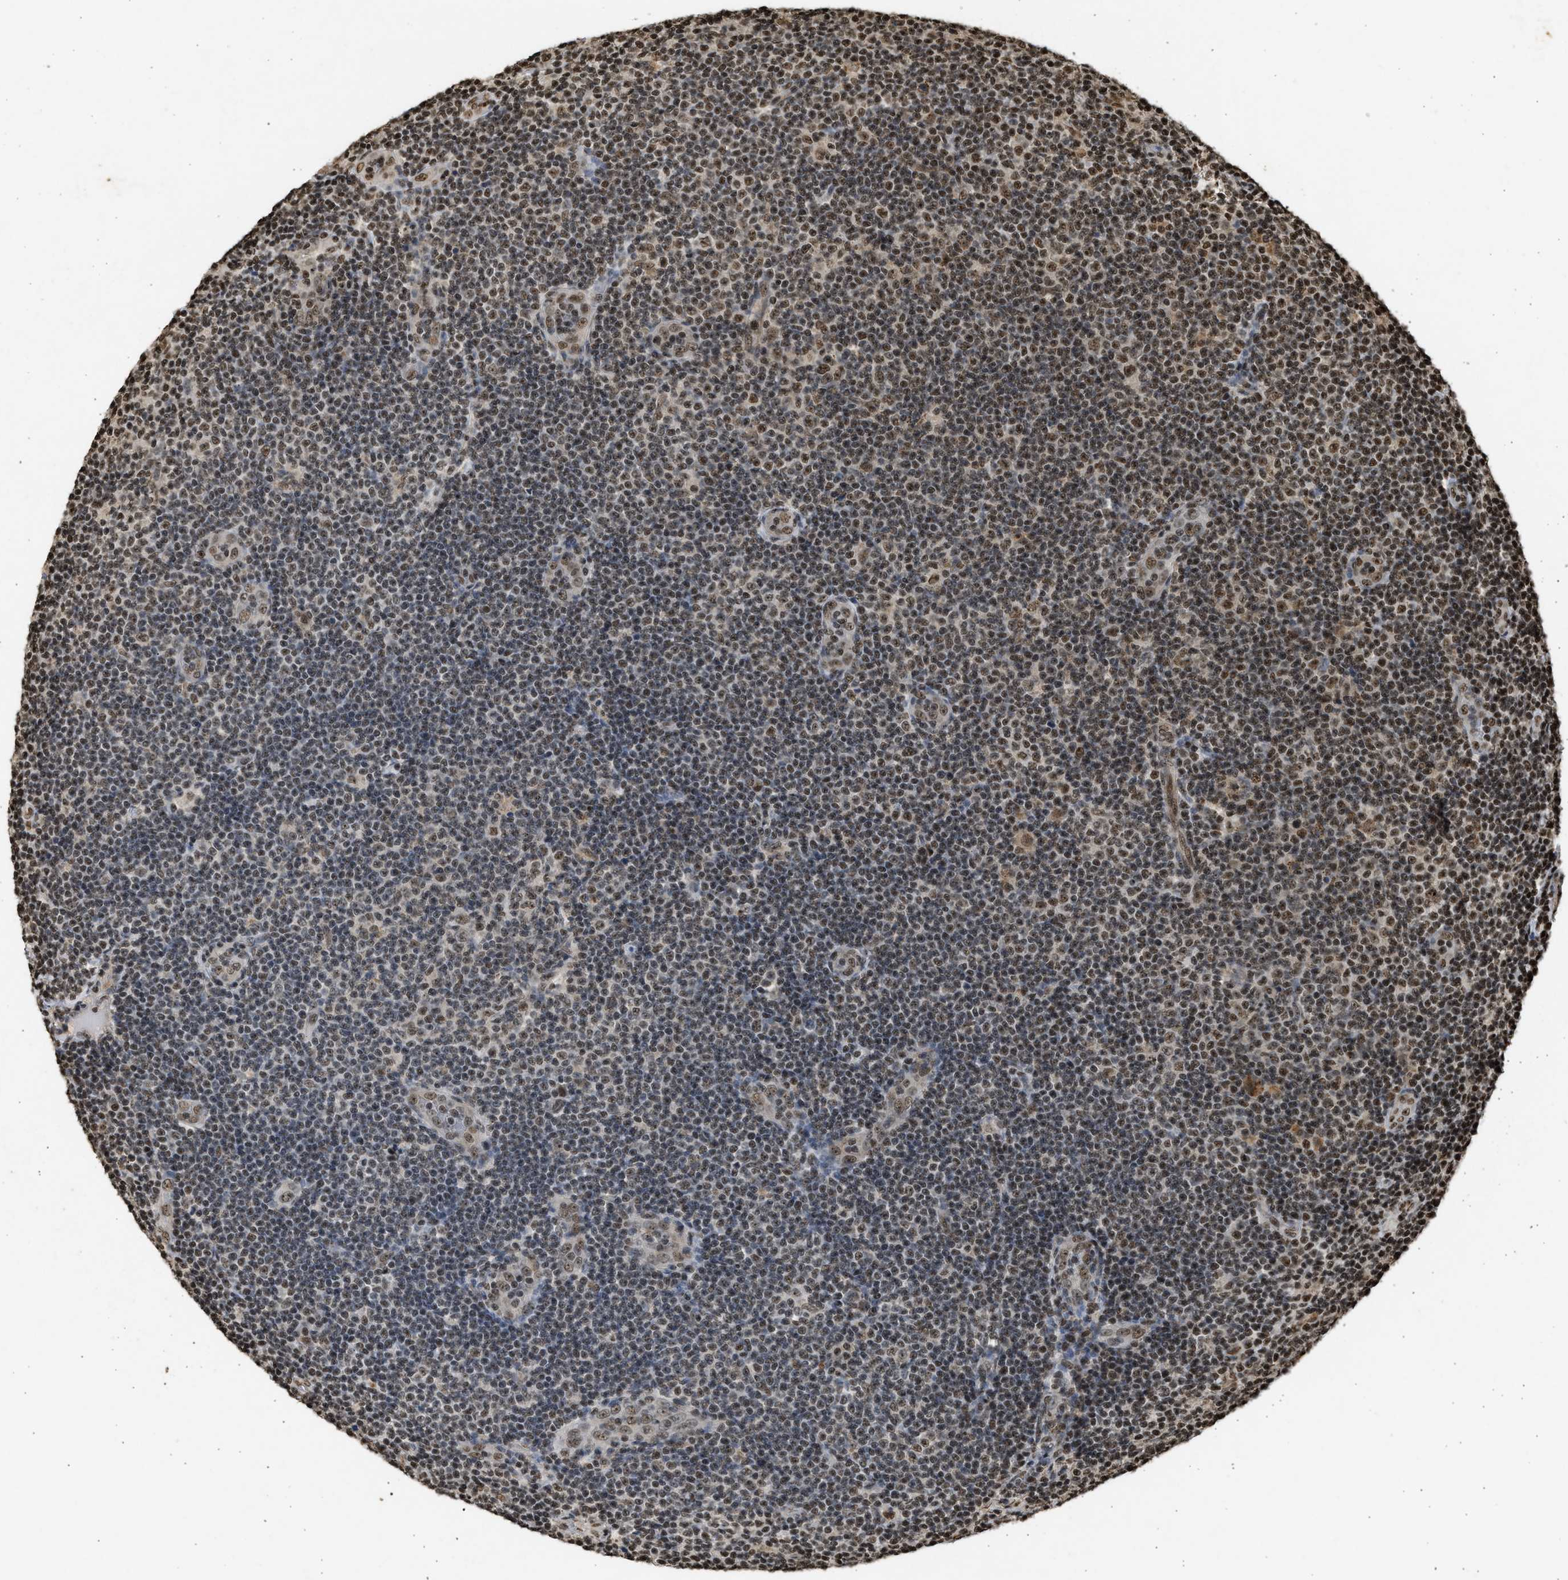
{"staining": {"intensity": "moderate", "quantity": ">75%", "location": "nuclear"}, "tissue": "lymphoma", "cell_type": "Tumor cells", "image_type": "cancer", "snomed": [{"axis": "morphology", "description": "Malignant lymphoma, non-Hodgkin's type, Low grade"}, {"axis": "topography", "description": "Lymph node"}], "caption": "This image shows lymphoma stained with immunohistochemistry (IHC) to label a protein in brown. The nuclear of tumor cells show moderate positivity for the protein. Nuclei are counter-stained blue.", "gene": "TFDP2", "patient": {"sex": "male", "age": 83}}